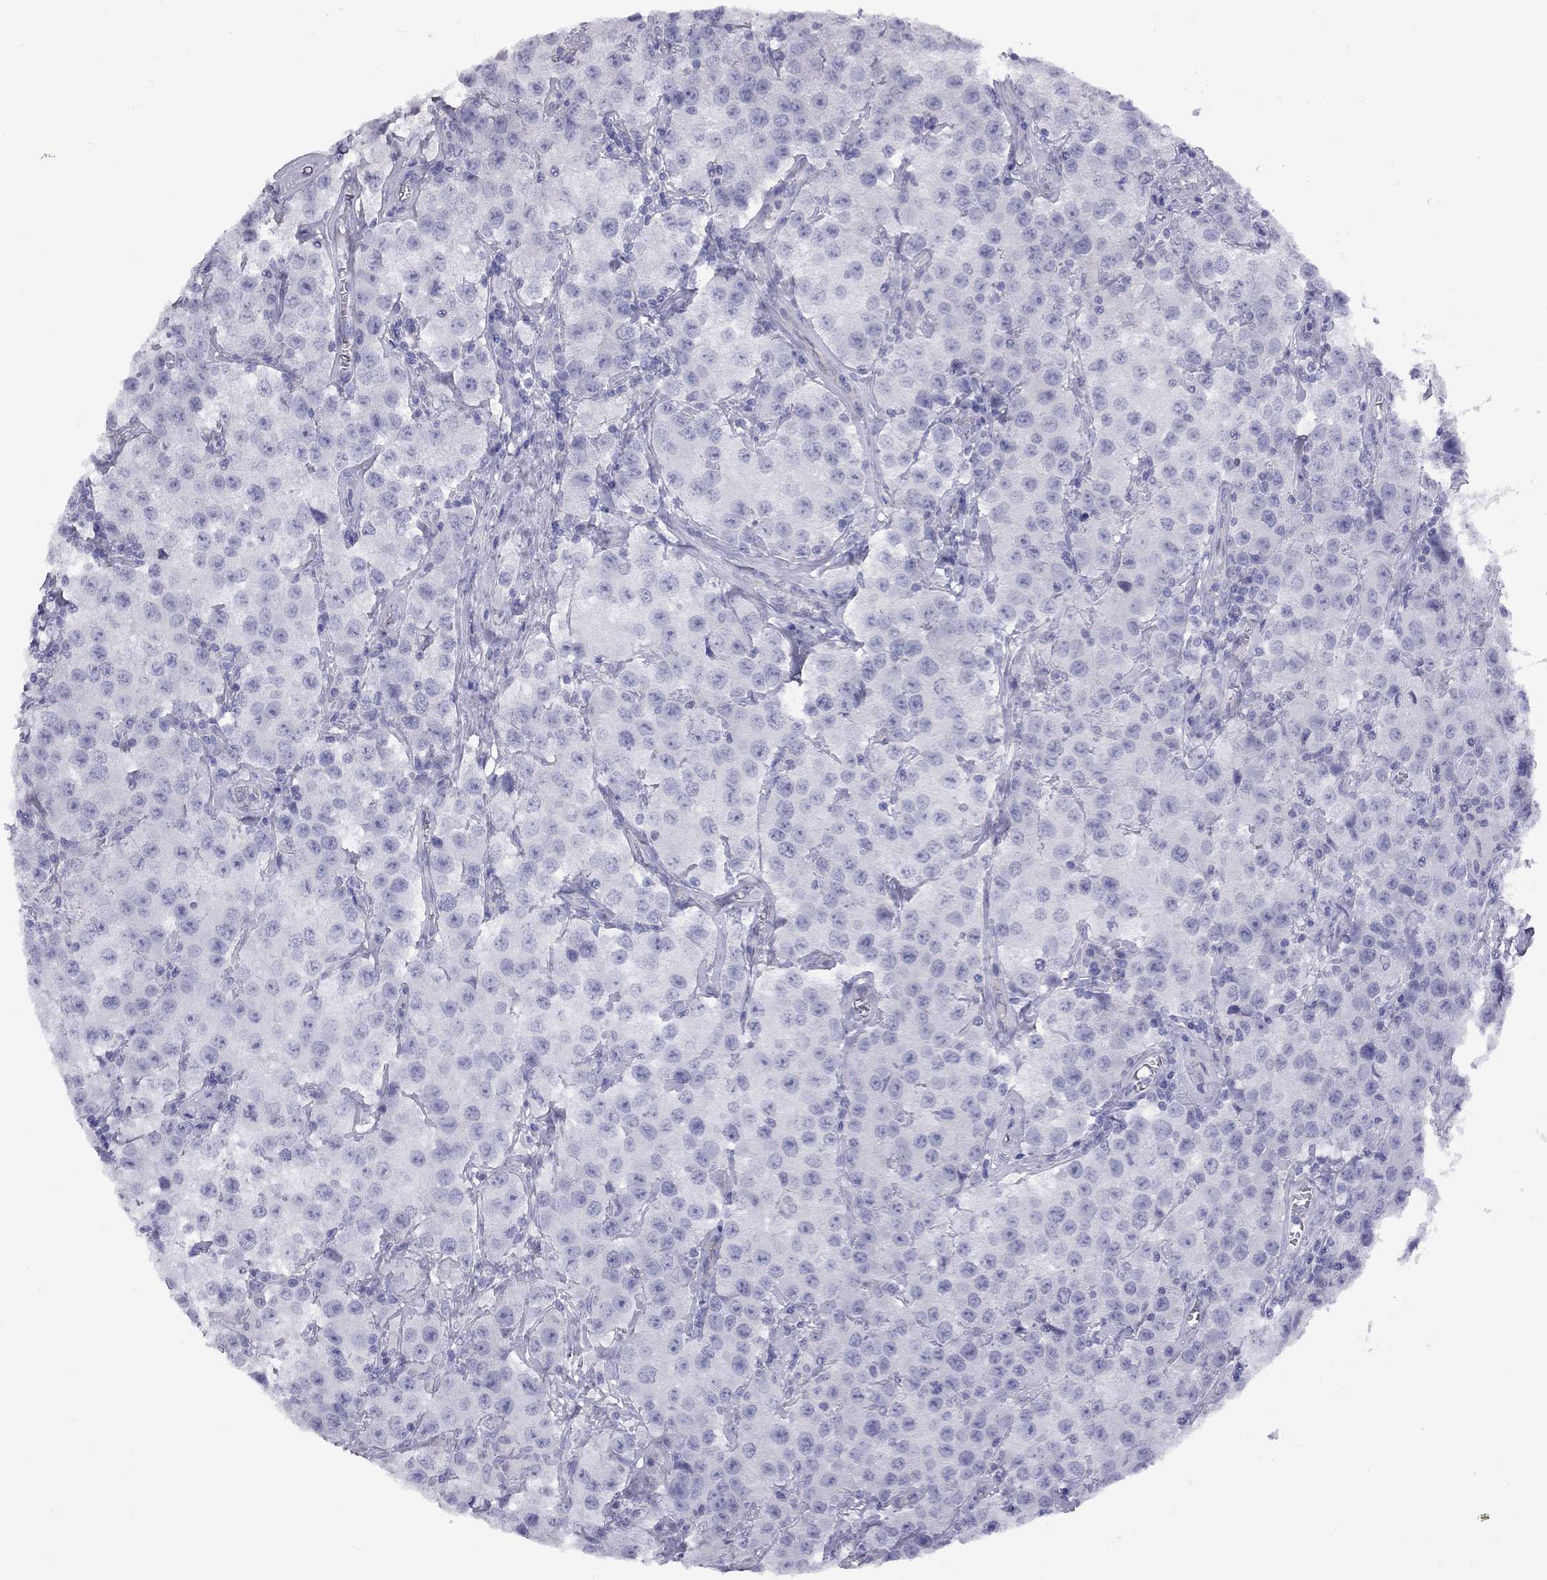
{"staining": {"intensity": "negative", "quantity": "none", "location": "none"}, "tissue": "testis cancer", "cell_type": "Tumor cells", "image_type": "cancer", "snomed": [{"axis": "morphology", "description": "Seminoma, NOS"}, {"axis": "topography", "description": "Testis"}], "caption": "High power microscopy photomicrograph of an immunohistochemistry micrograph of testis cancer (seminoma), revealing no significant expression in tumor cells.", "gene": "FSCN3", "patient": {"sex": "male", "age": 52}}